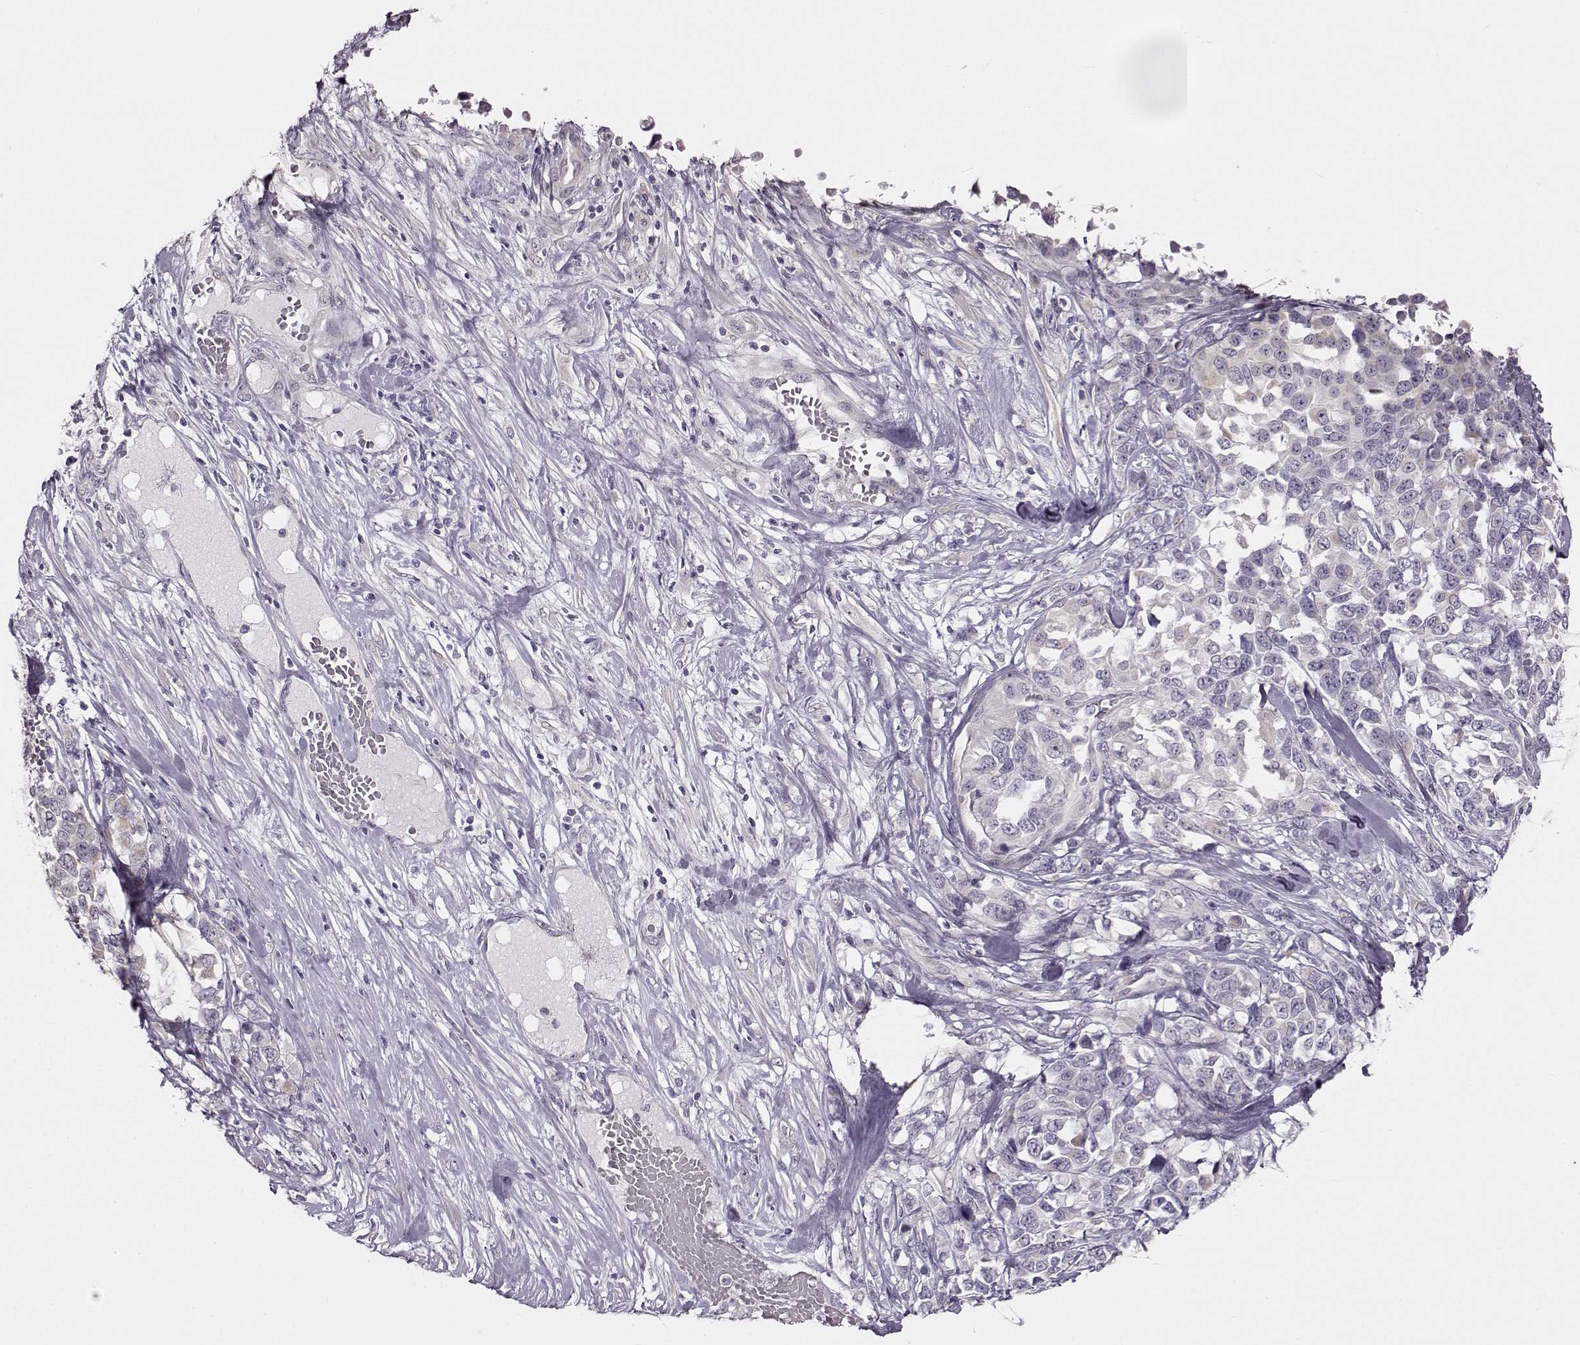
{"staining": {"intensity": "negative", "quantity": "none", "location": "none"}, "tissue": "melanoma", "cell_type": "Tumor cells", "image_type": "cancer", "snomed": [{"axis": "morphology", "description": "Malignant melanoma, Metastatic site"}, {"axis": "topography", "description": "Skin"}], "caption": "This is a micrograph of immunohistochemistry staining of melanoma, which shows no positivity in tumor cells.", "gene": "MAP6D1", "patient": {"sex": "male", "age": 84}}